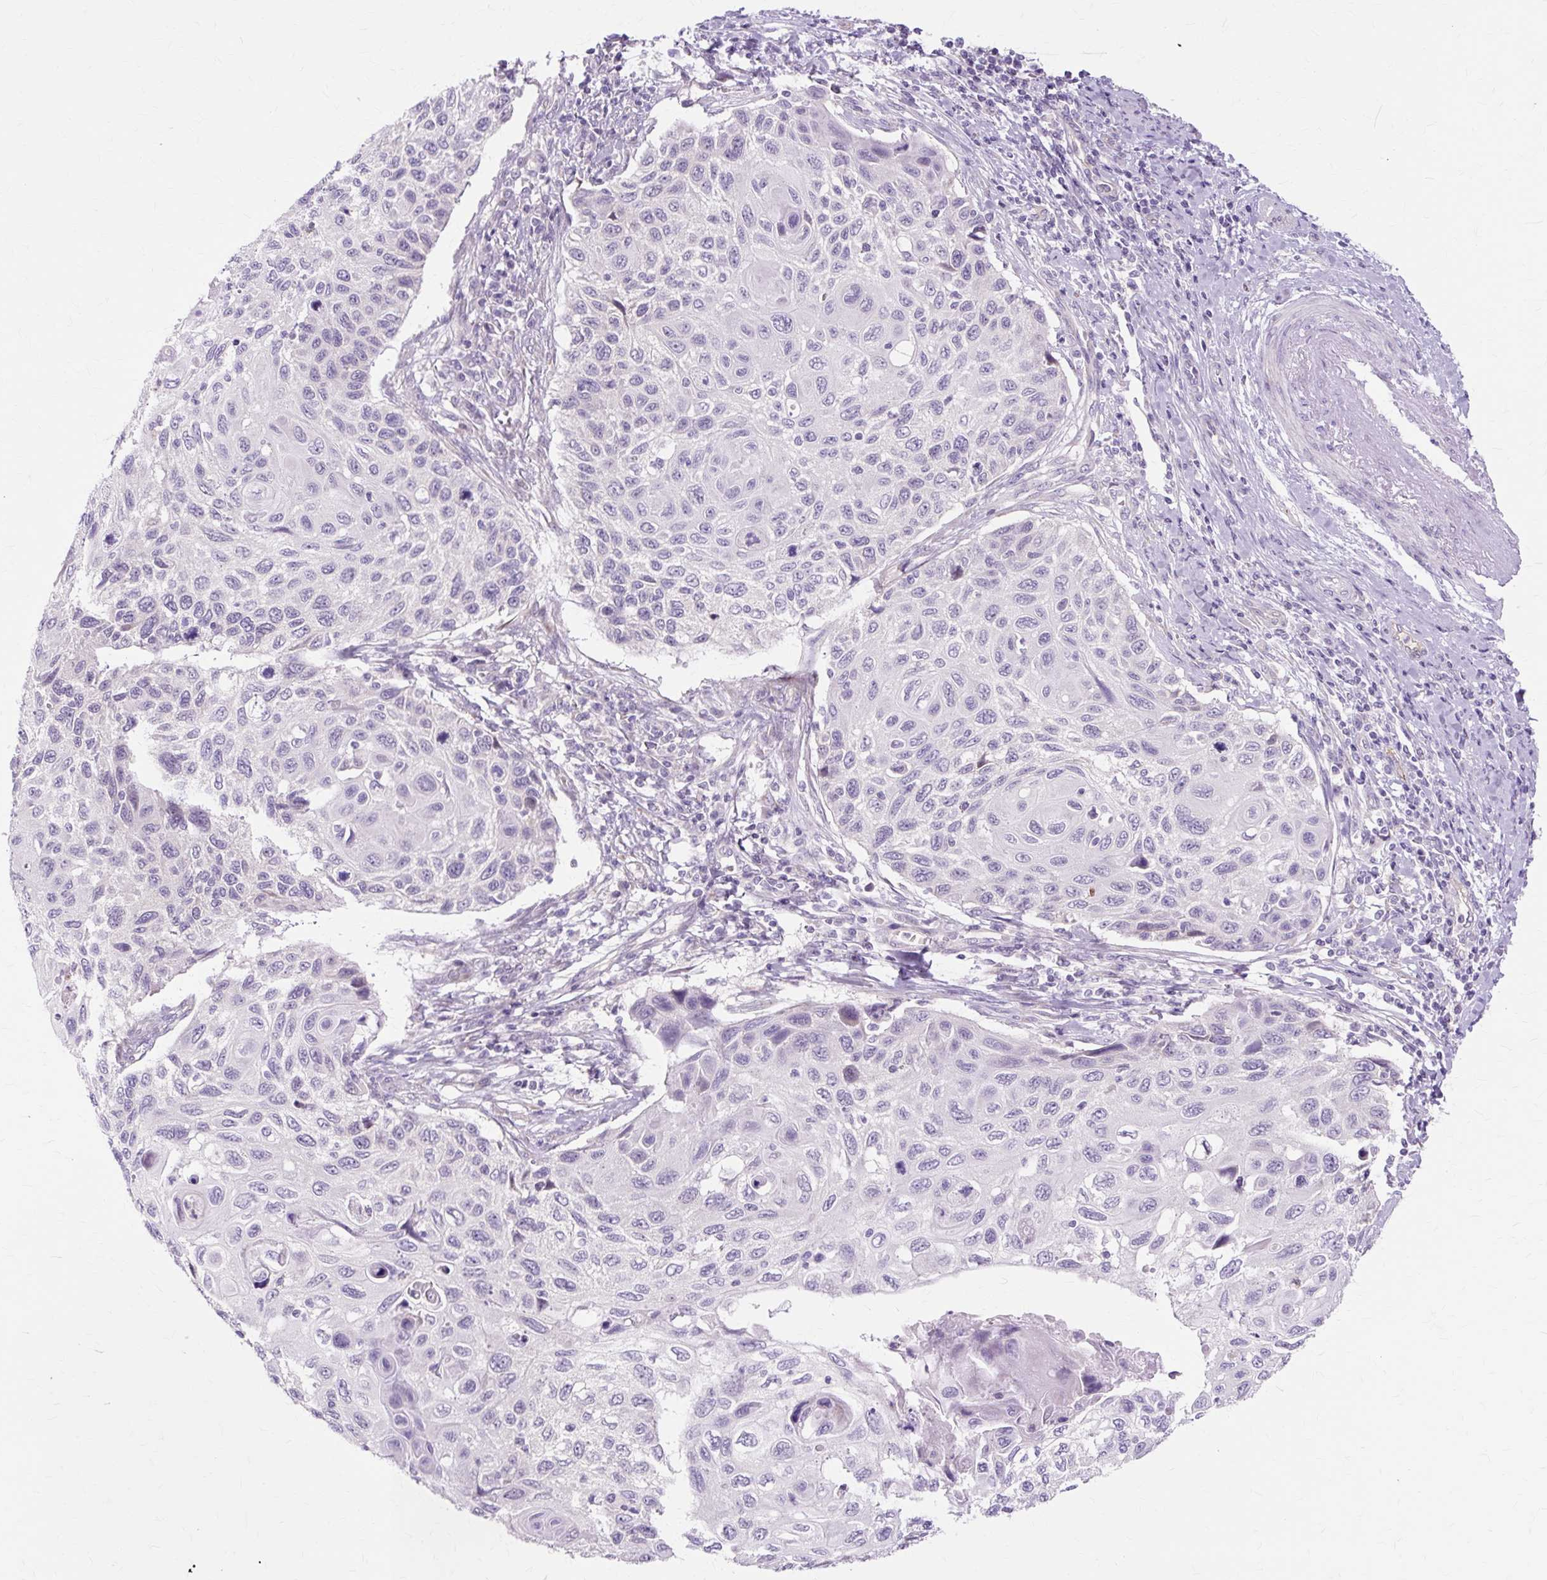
{"staining": {"intensity": "negative", "quantity": "none", "location": "none"}, "tissue": "cervical cancer", "cell_type": "Tumor cells", "image_type": "cancer", "snomed": [{"axis": "morphology", "description": "Squamous cell carcinoma, NOS"}, {"axis": "topography", "description": "Cervix"}], "caption": "DAB immunohistochemical staining of squamous cell carcinoma (cervical) shows no significant positivity in tumor cells.", "gene": "ZNF35", "patient": {"sex": "female", "age": 70}}